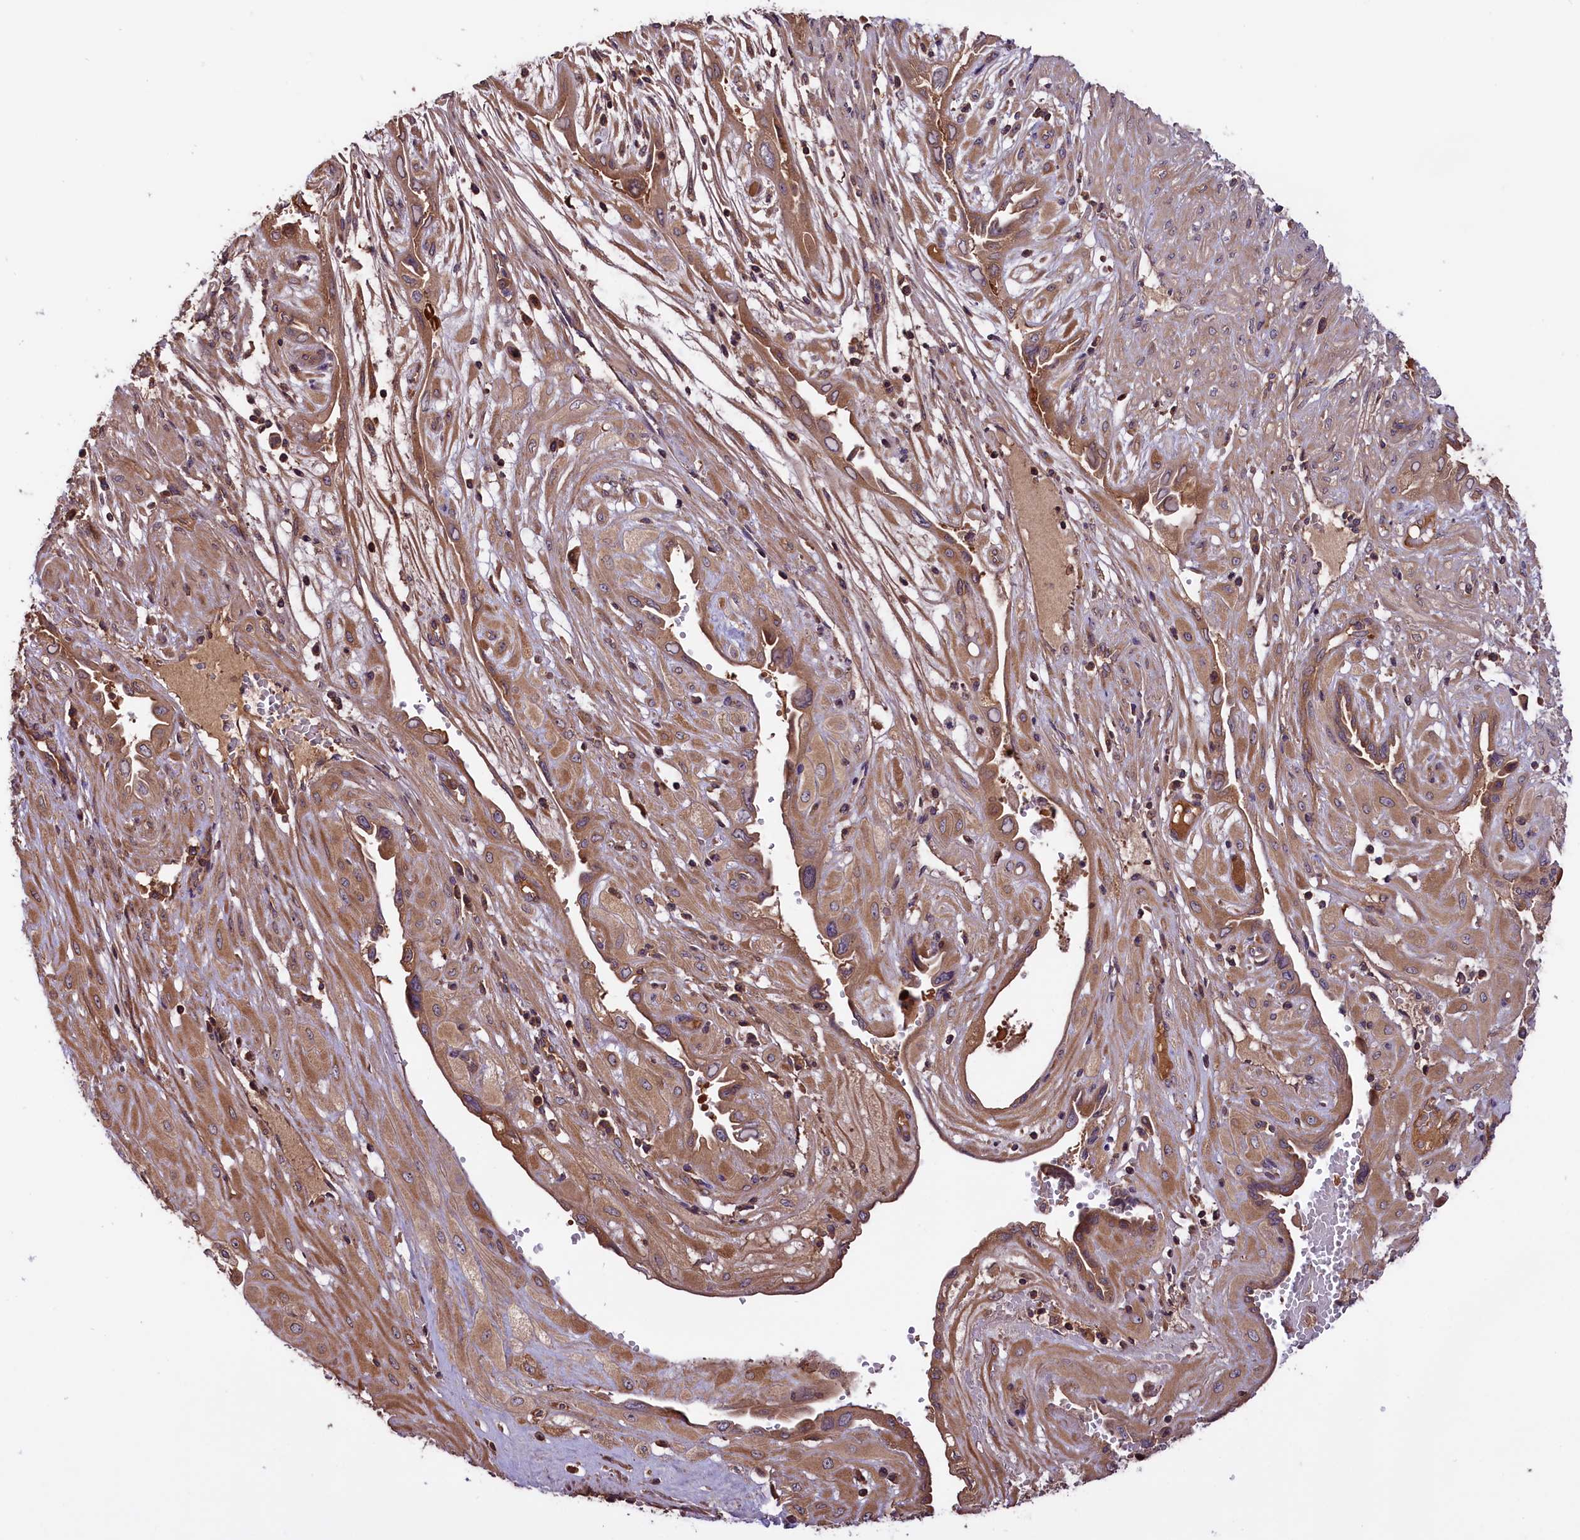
{"staining": {"intensity": "moderate", "quantity": ">75%", "location": "cytoplasmic/membranous"}, "tissue": "cervical cancer", "cell_type": "Tumor cells", "image_type": "cancer", "snomed": [{"axis": "morphology", "description": "Squamous cell carcinoma, NOS"}, {"axis": "topography", "description": "Cervix"}], "caption": "This image shows IHC staining of cervical cancer, with medium moderate cytoplasmic/membranous staining in approximately >75% of tumor cells.", "gene": "SETD6", "patient": {"sex": "female", "age": 36}}